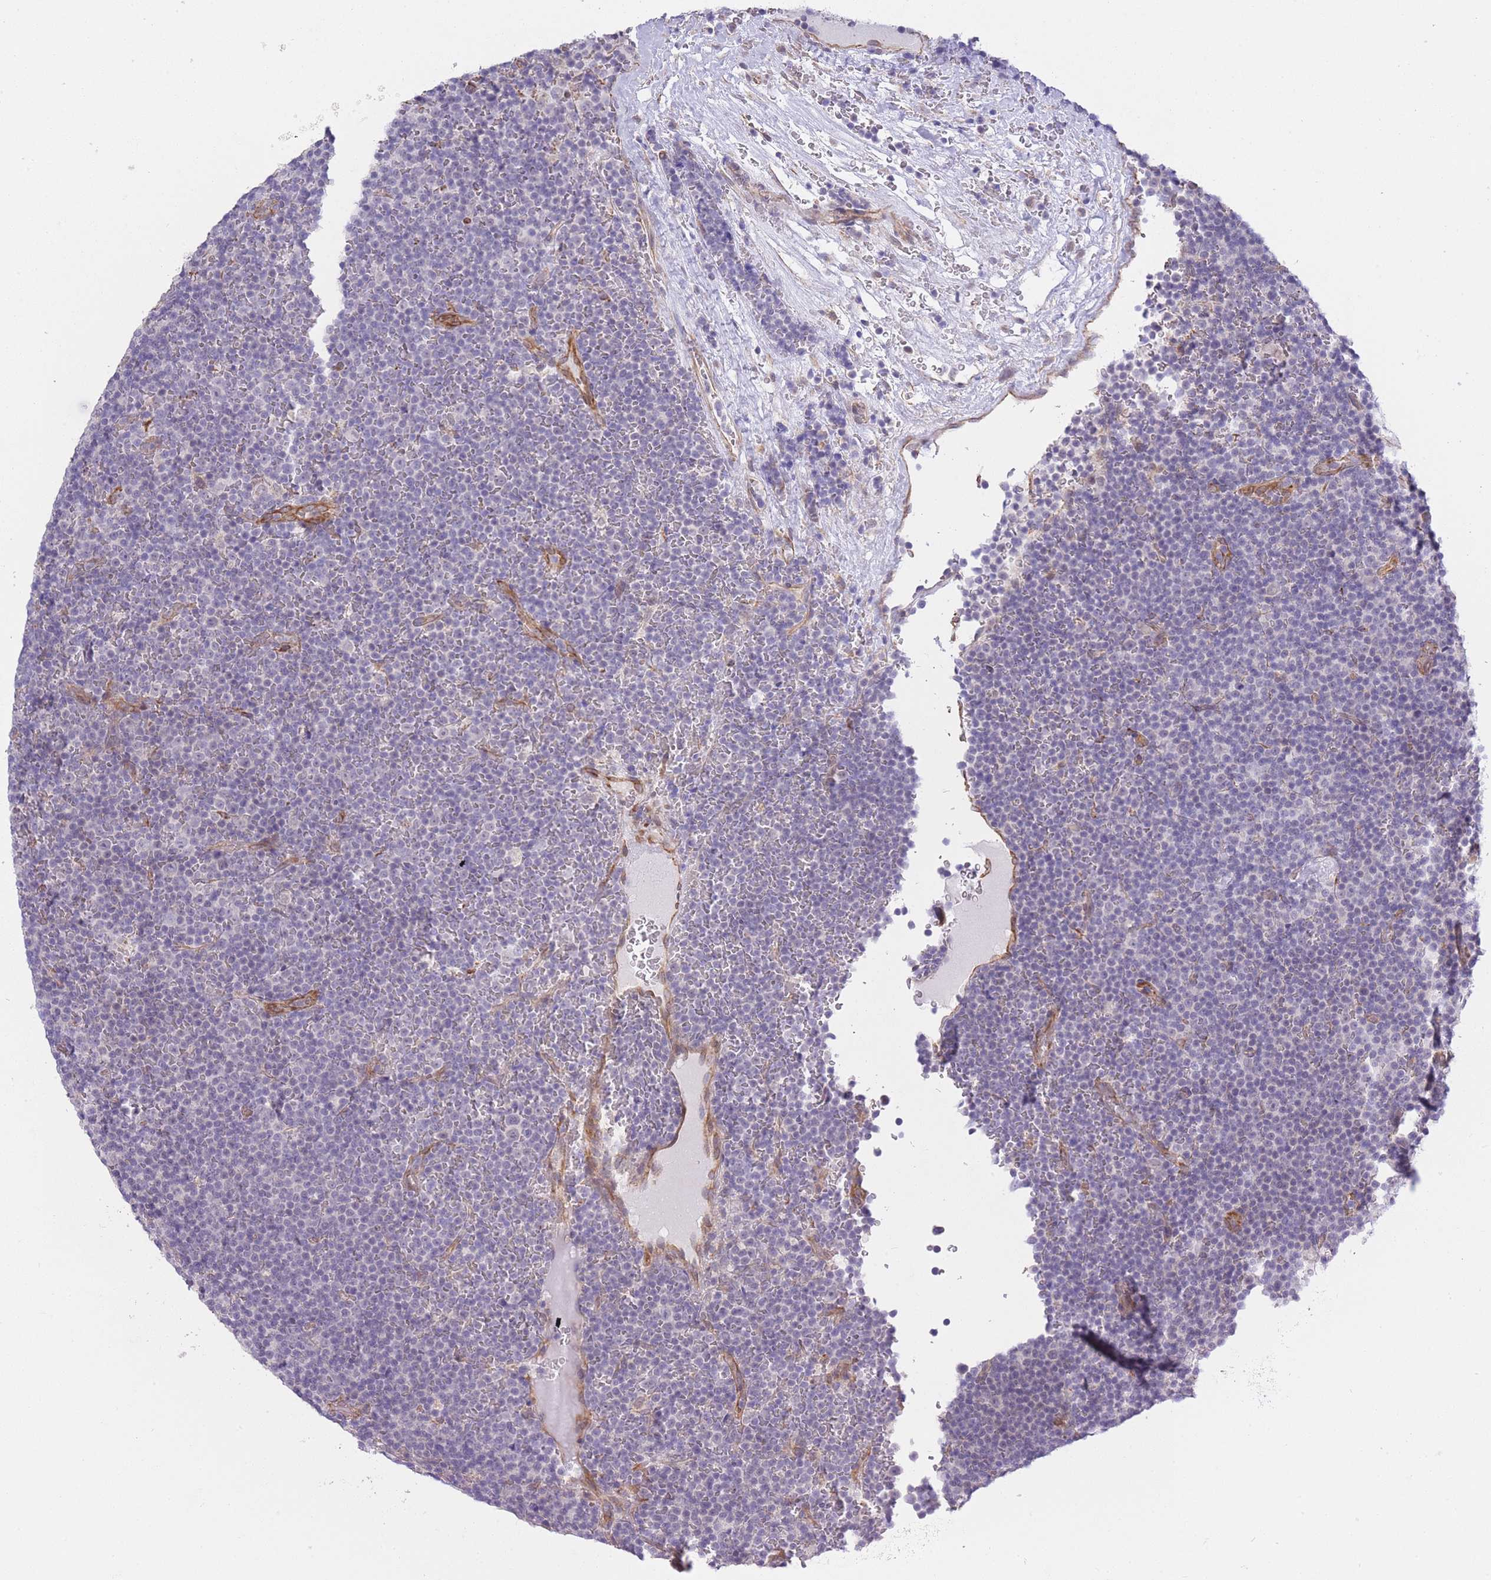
{"staining": {"intensity": "negative", "quantity": "none", "location": "none"}, "tissue": "lymphoma", "cell_type": "Tumor cells", "image_type": "cancer", "snomed": [{"axis": "morphology", "description": "Malignant lymphoma, non-Hodgkin's type, Low grade"}, {"axis": "topography", "description": "Lymph node"}], "caption": "A photomicrograph of lymphoma stained for a protein shows no brown staining in tumor cells. (DAB IHC, high magnification).", "gene": "CTBP1", "patient": {"sex": "female", "age": 67}}